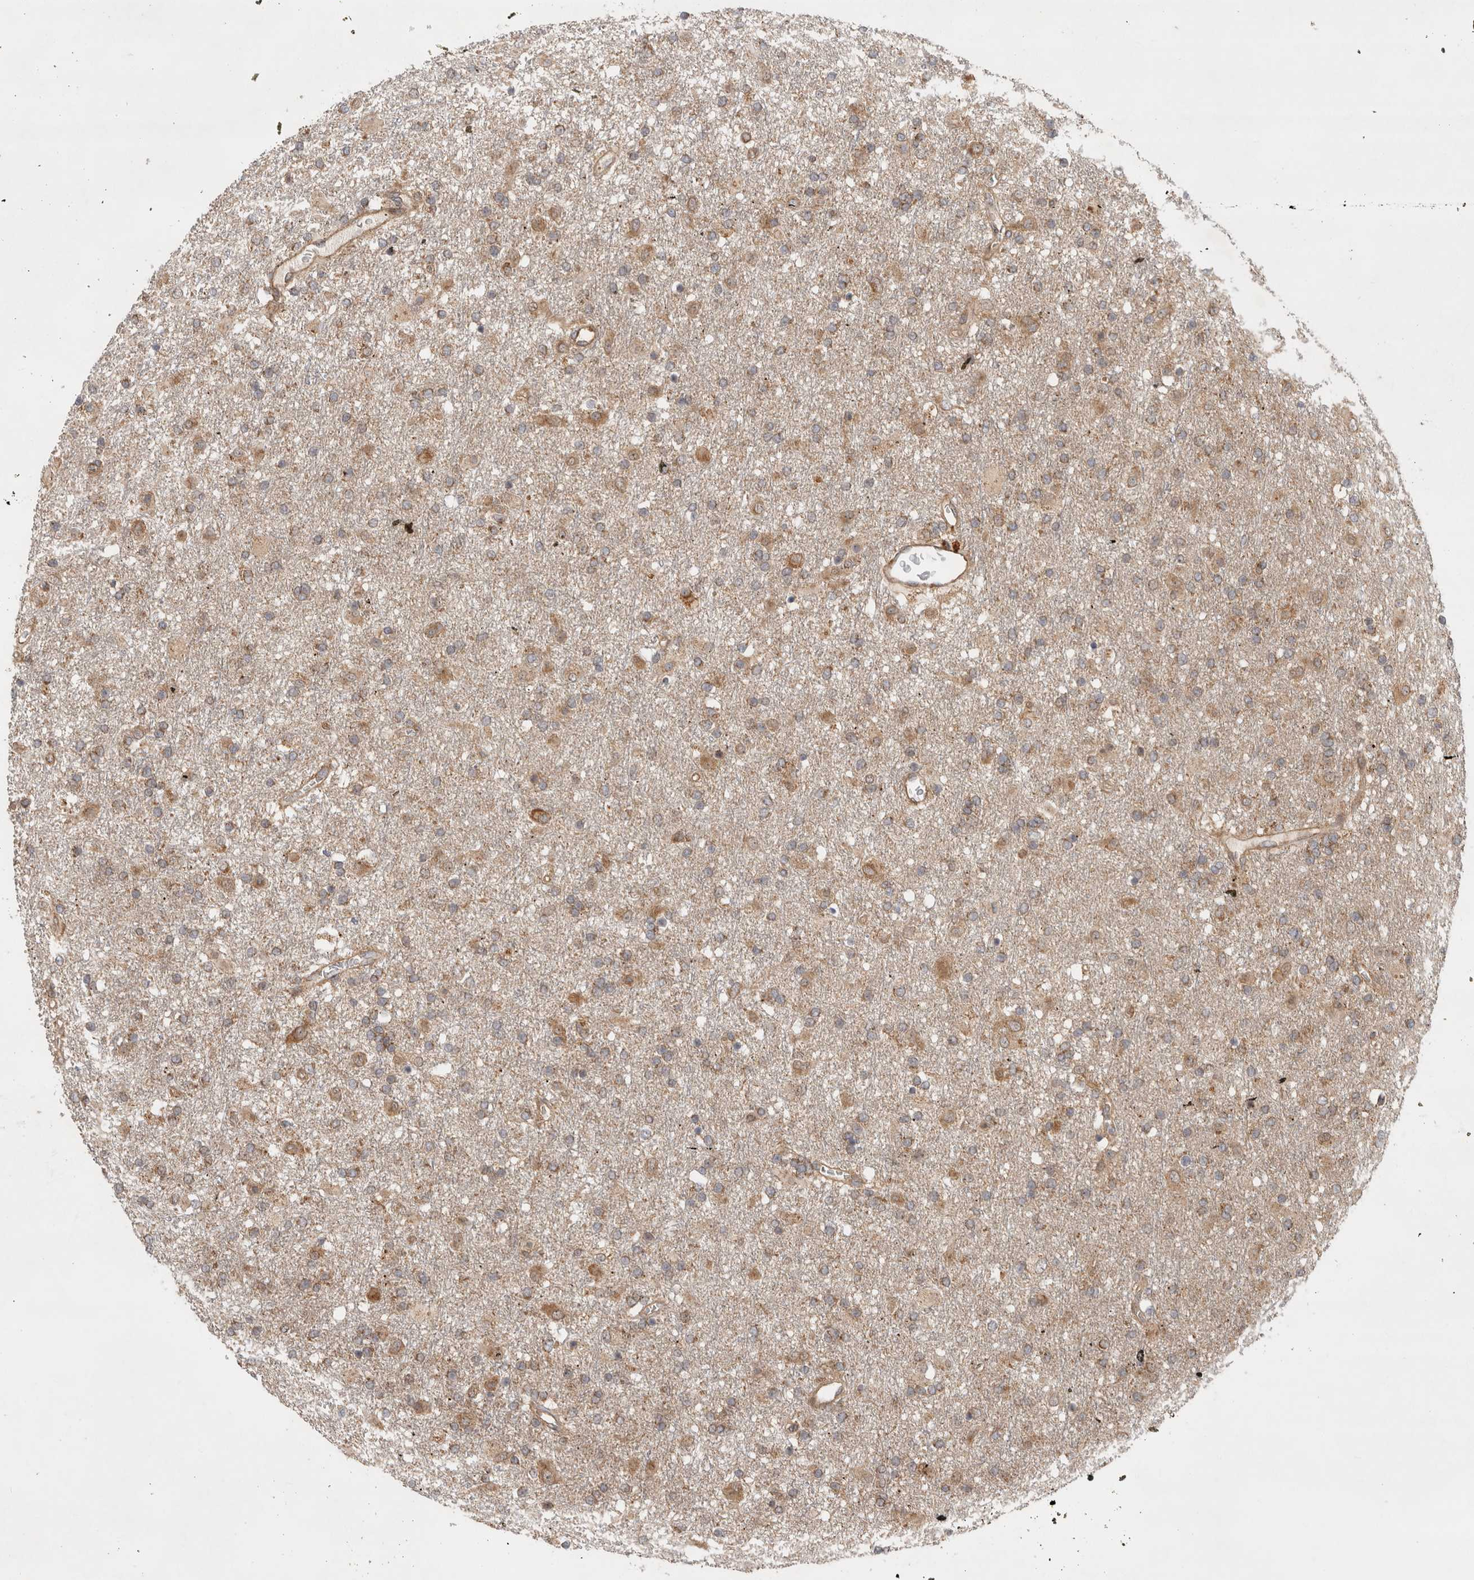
{"staining": {"intensity": "moderate", "quantity": ">75%", "location": "cytoplasmic/membranous"}, "tissue": "glioma", "cell_type": "Tumor cells", "image_type": "cancer", "snomed": [{"axis": "morphology", "description": "Glioma, malignant, Low grade"}, {"axis": "topography", "description": "Brain"}], "caption": "Protein expression analysis of human glioma reveals moderate cytoplasmic/membranous expression in about >75% of tumor cells. The protein is shown in brown color, while the nuclei are stained blue.", "gene": "TUBD1", "patient": {"sex": "male", "age": 65}}